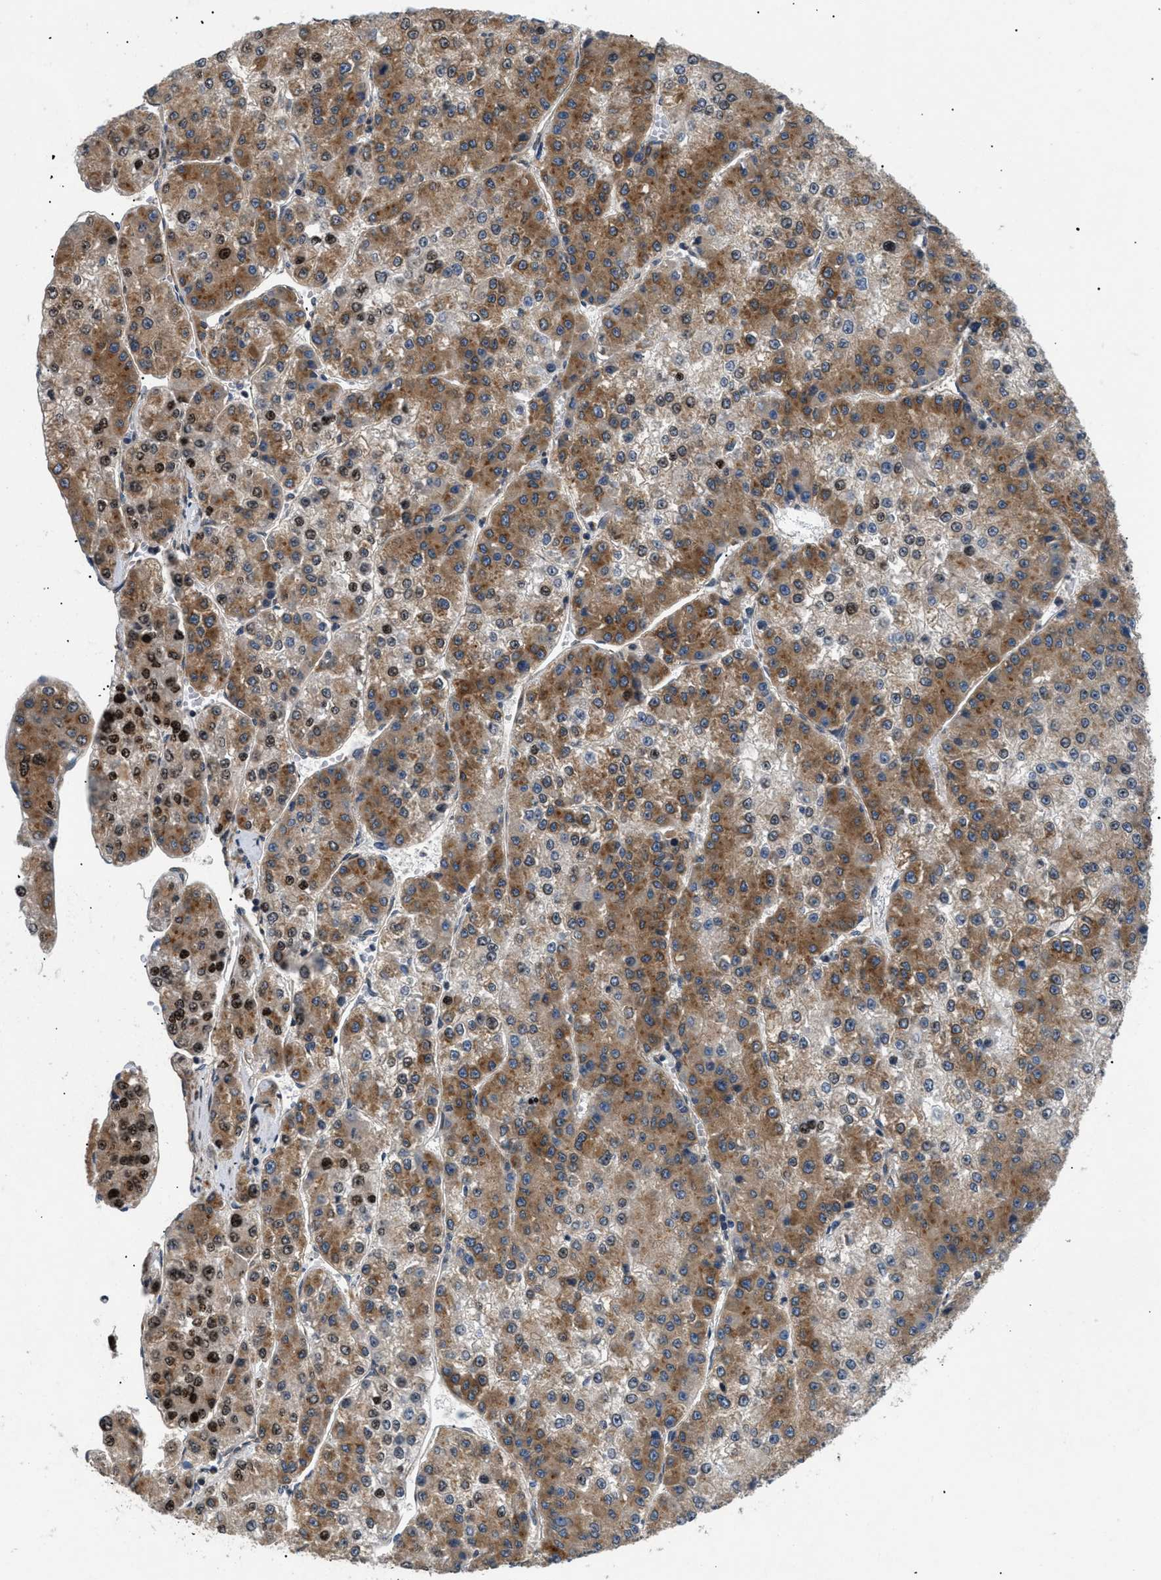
{"staining": {"intensity": "moderate", "quantity": ">75%", "location": "cytoplasmic/membranous,nuclear"}, "tissue": "liver cancer", "cell_type": "Tumor cells", "image_type": "cancer", "snomed": [{"axis": "morphology", "description": "Carcinoma, Hepatocellular, NOS"}, {"axis": "topography", "description": "Liver"}], "caption": "Protein staining of liver cancer tissue shows moderate cytoplasmic/membranous and nuclear expression in about >75% of tumor cells. Immunohistochemistry stains the protein in brown and the nuclei are stained blue.", "gene": "LYSMD3", "patient": {"sex": "female", "age": 73}}